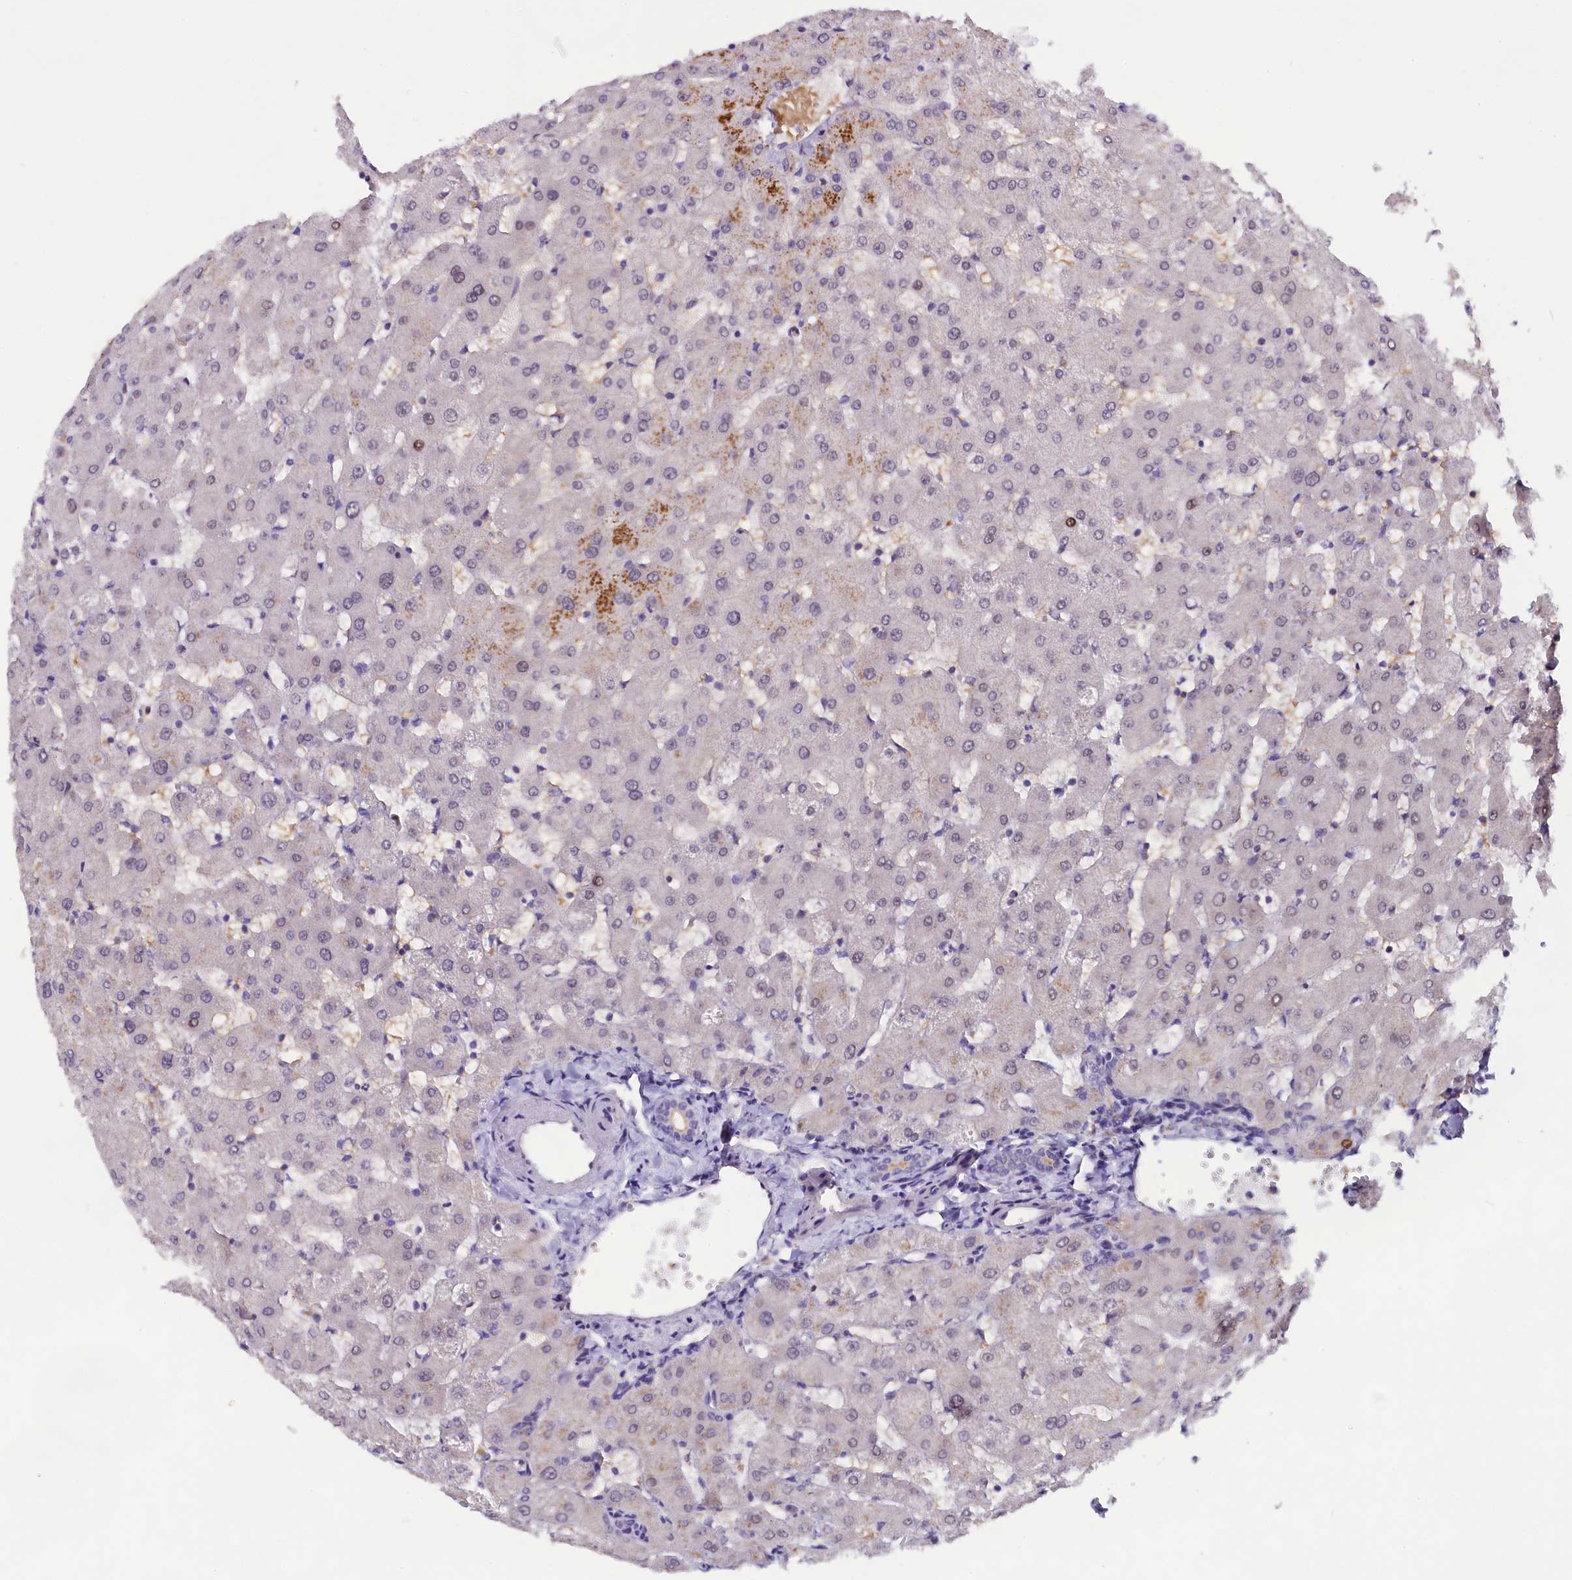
{"staining": {"intensity": "negative", "quantity": "none", "location": "none"}, "tissue": "liver", "cell_type": "Cholangiocytes", "image_type": "normal", "snomed": [{"axis": "morphology", "description": "Normal tissue, NOS"}, {"axis": "topography", "description": "Liver"}], "caption": "Cholangiocytes show no significant protein staining in normal liver. (Immunohistochemistry, brightfield microscopy, high magnification).", "gene": "C9orf40", "patient": {"sex": "female", "age": 63}}